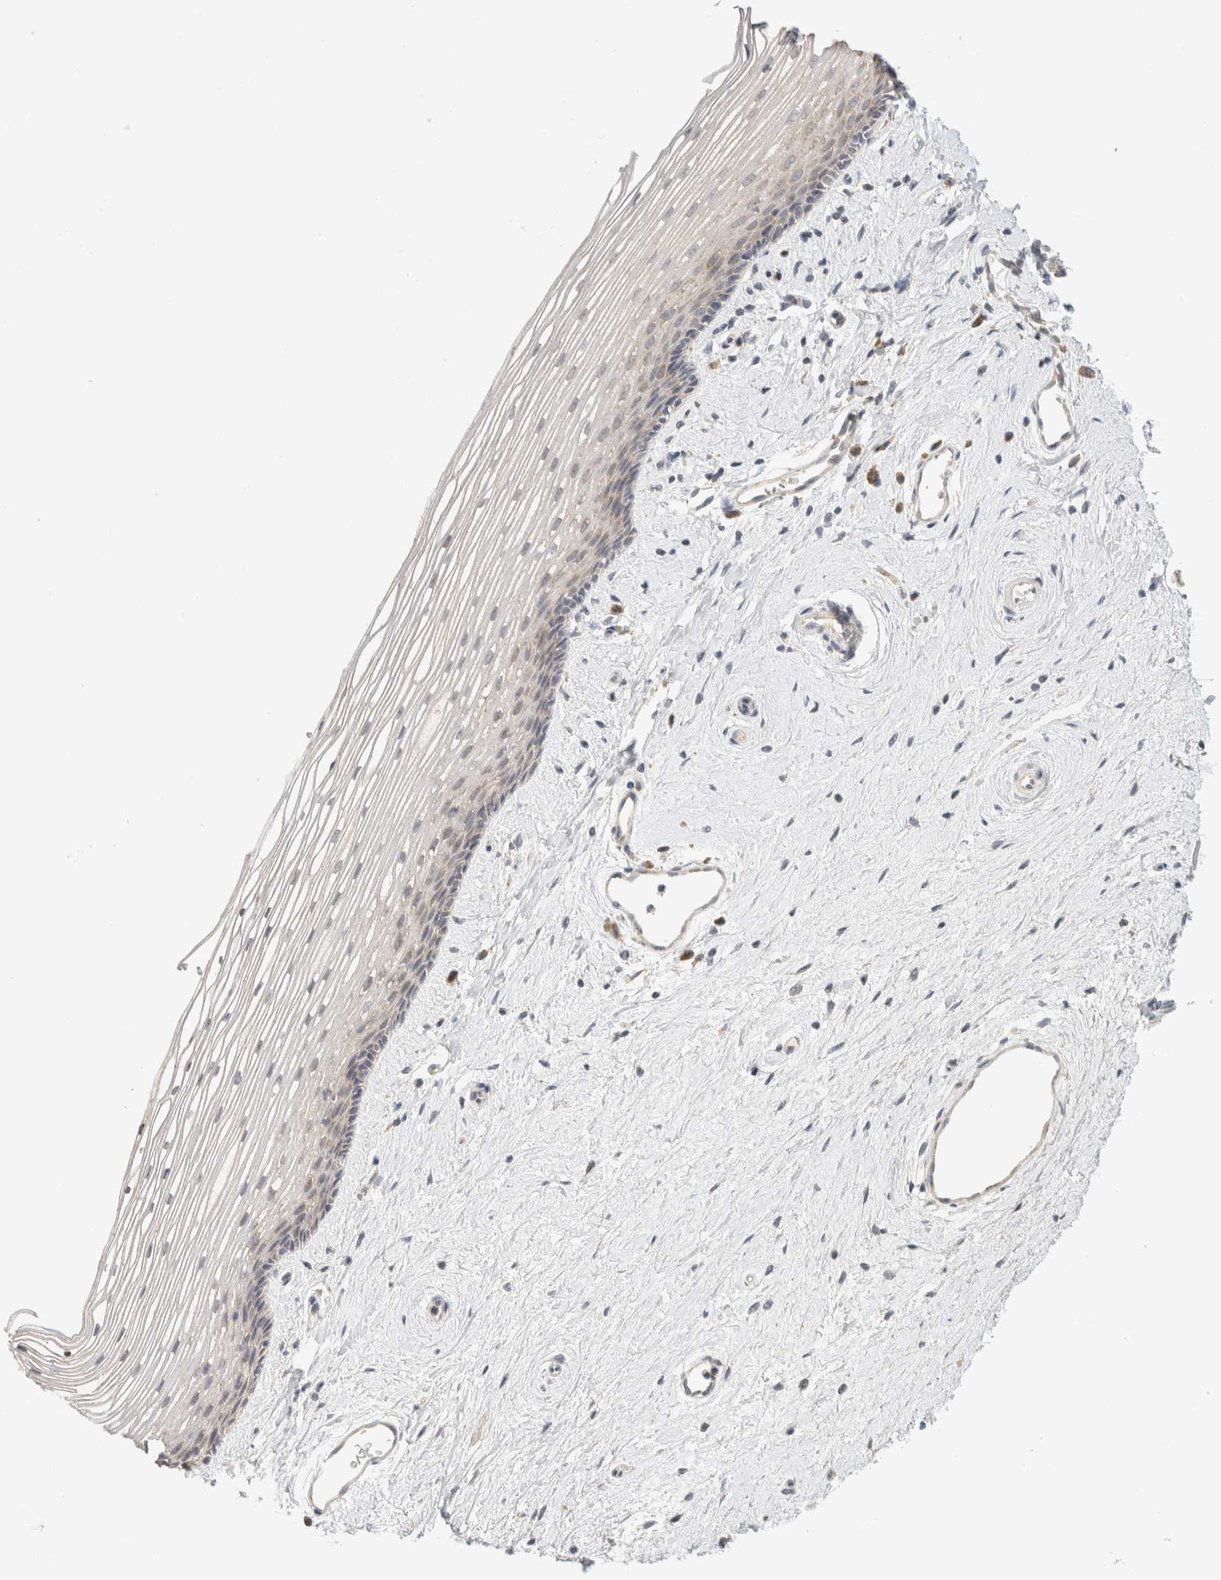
{"staining": {"intensity": "weak", "quantity": "<25%", "location": "cytoplasmic/membranous"}, "tissue": "vagina", "cell_type": "Squamous epithelial cells", "image_type": "normal", "snomed": [{"axis": "morphology", "description": "Normal tissue, NOS"}, {"axis": "topography", "description": "Vagina"}], "caption": "The image shows no staining of squamous epithelial cells in unremarkable vagina. (DAB IHC with hematoxylin counter stain).", "gene": "CHRM4", "patient": {"sex": "female", "age": 46}}